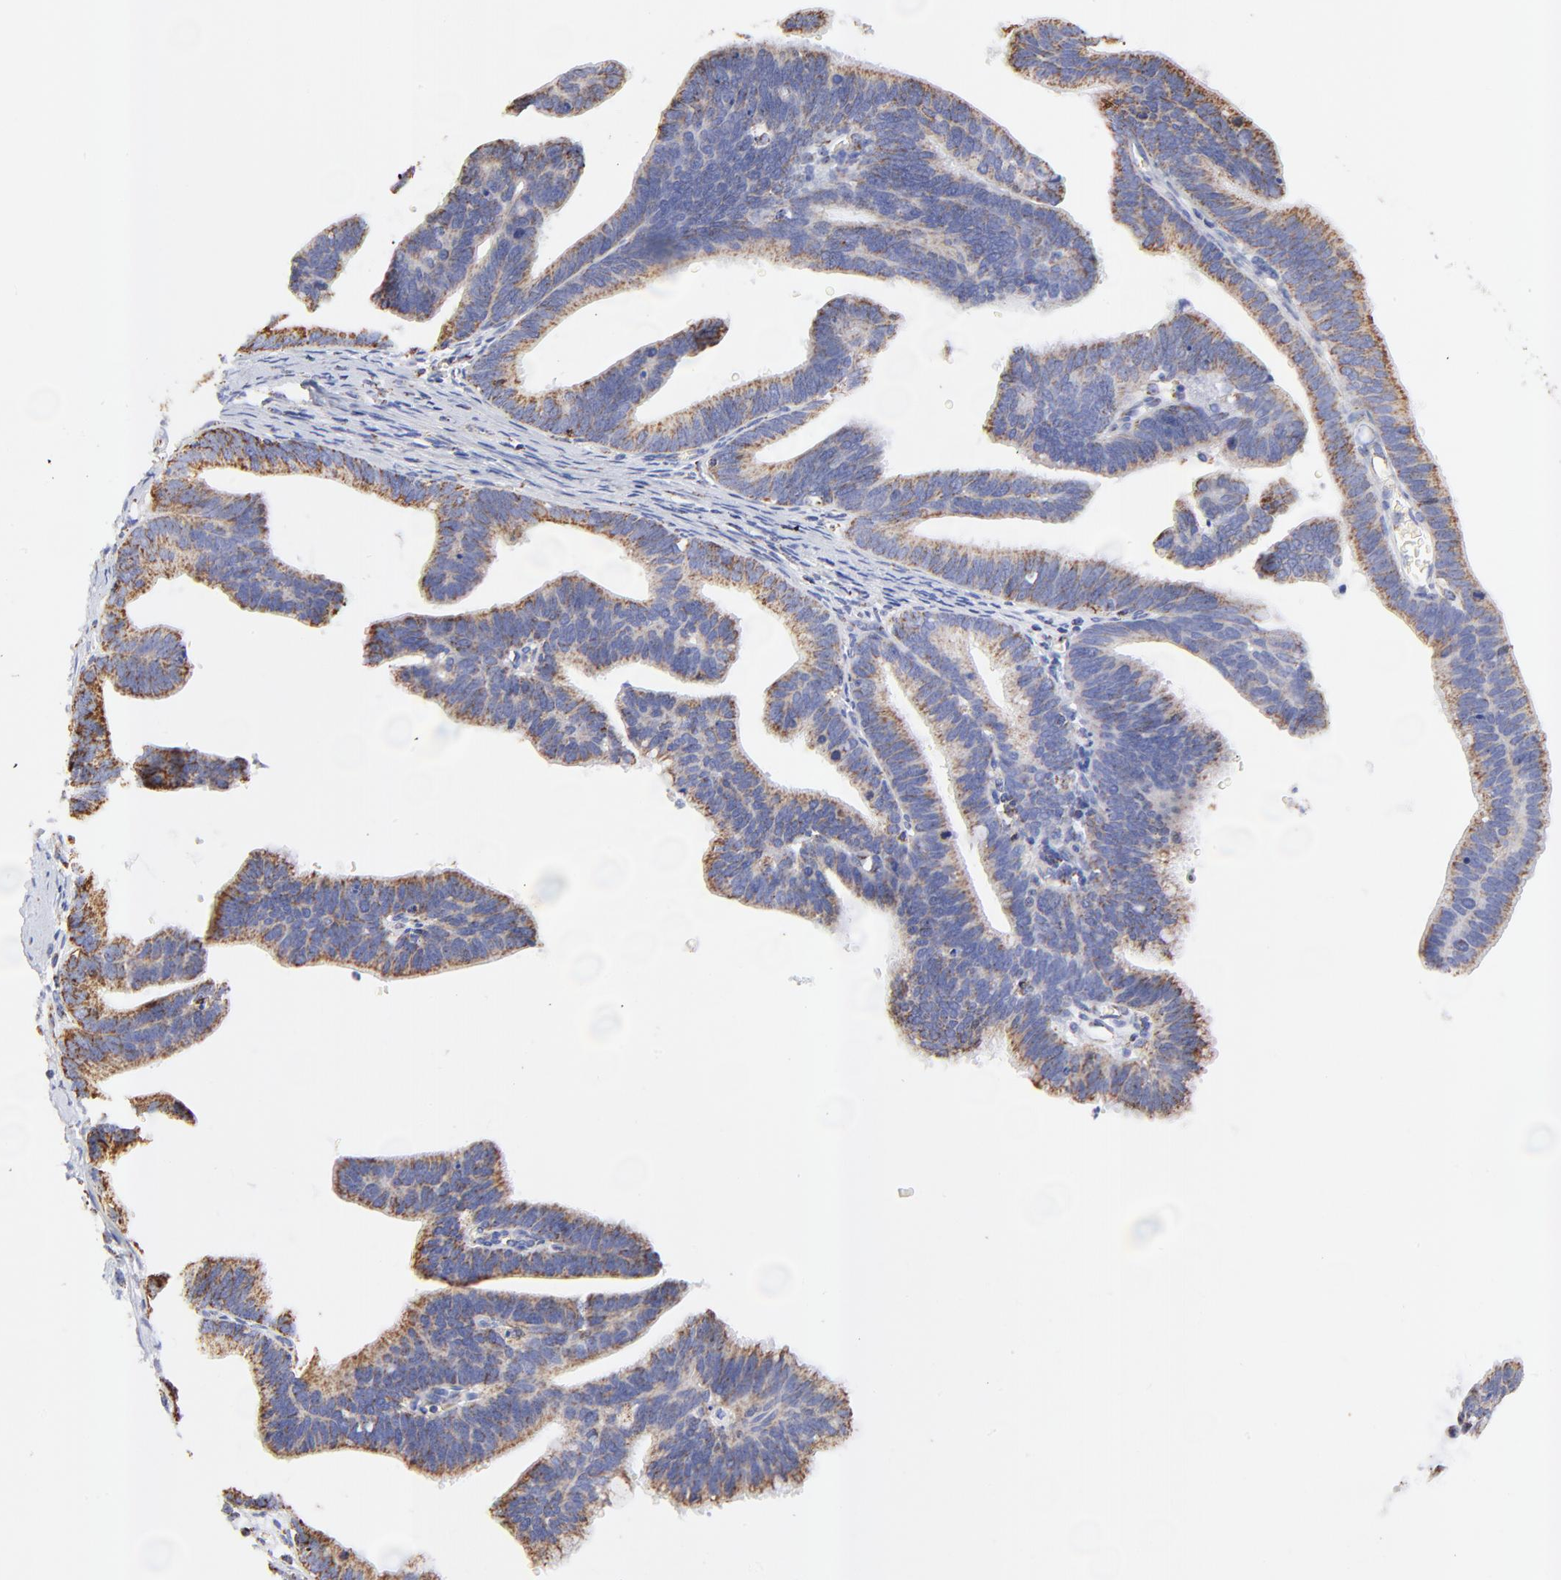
{"staining": {"intensity": "moderate", "quantity": ">75%", "location": "cytoplasmic/membranous"}, "tissue": "cervical cancer", "cell_type": "Tumor cells", "image_type": "cancer", "snomed": [{"axis": "morphology", "description": "Adenocarcinoma, NOS"}, {"axis": "topography", "description": "Cervix"}], "caption": "A medium amount of moderate cytoplasmic/membranous expression is appreciated in about >75% of tumor cells in adenocarcinoma (cervical) tissue.", "gene": "COX4I1", "patient": {"sex": "female", "age": 47}}